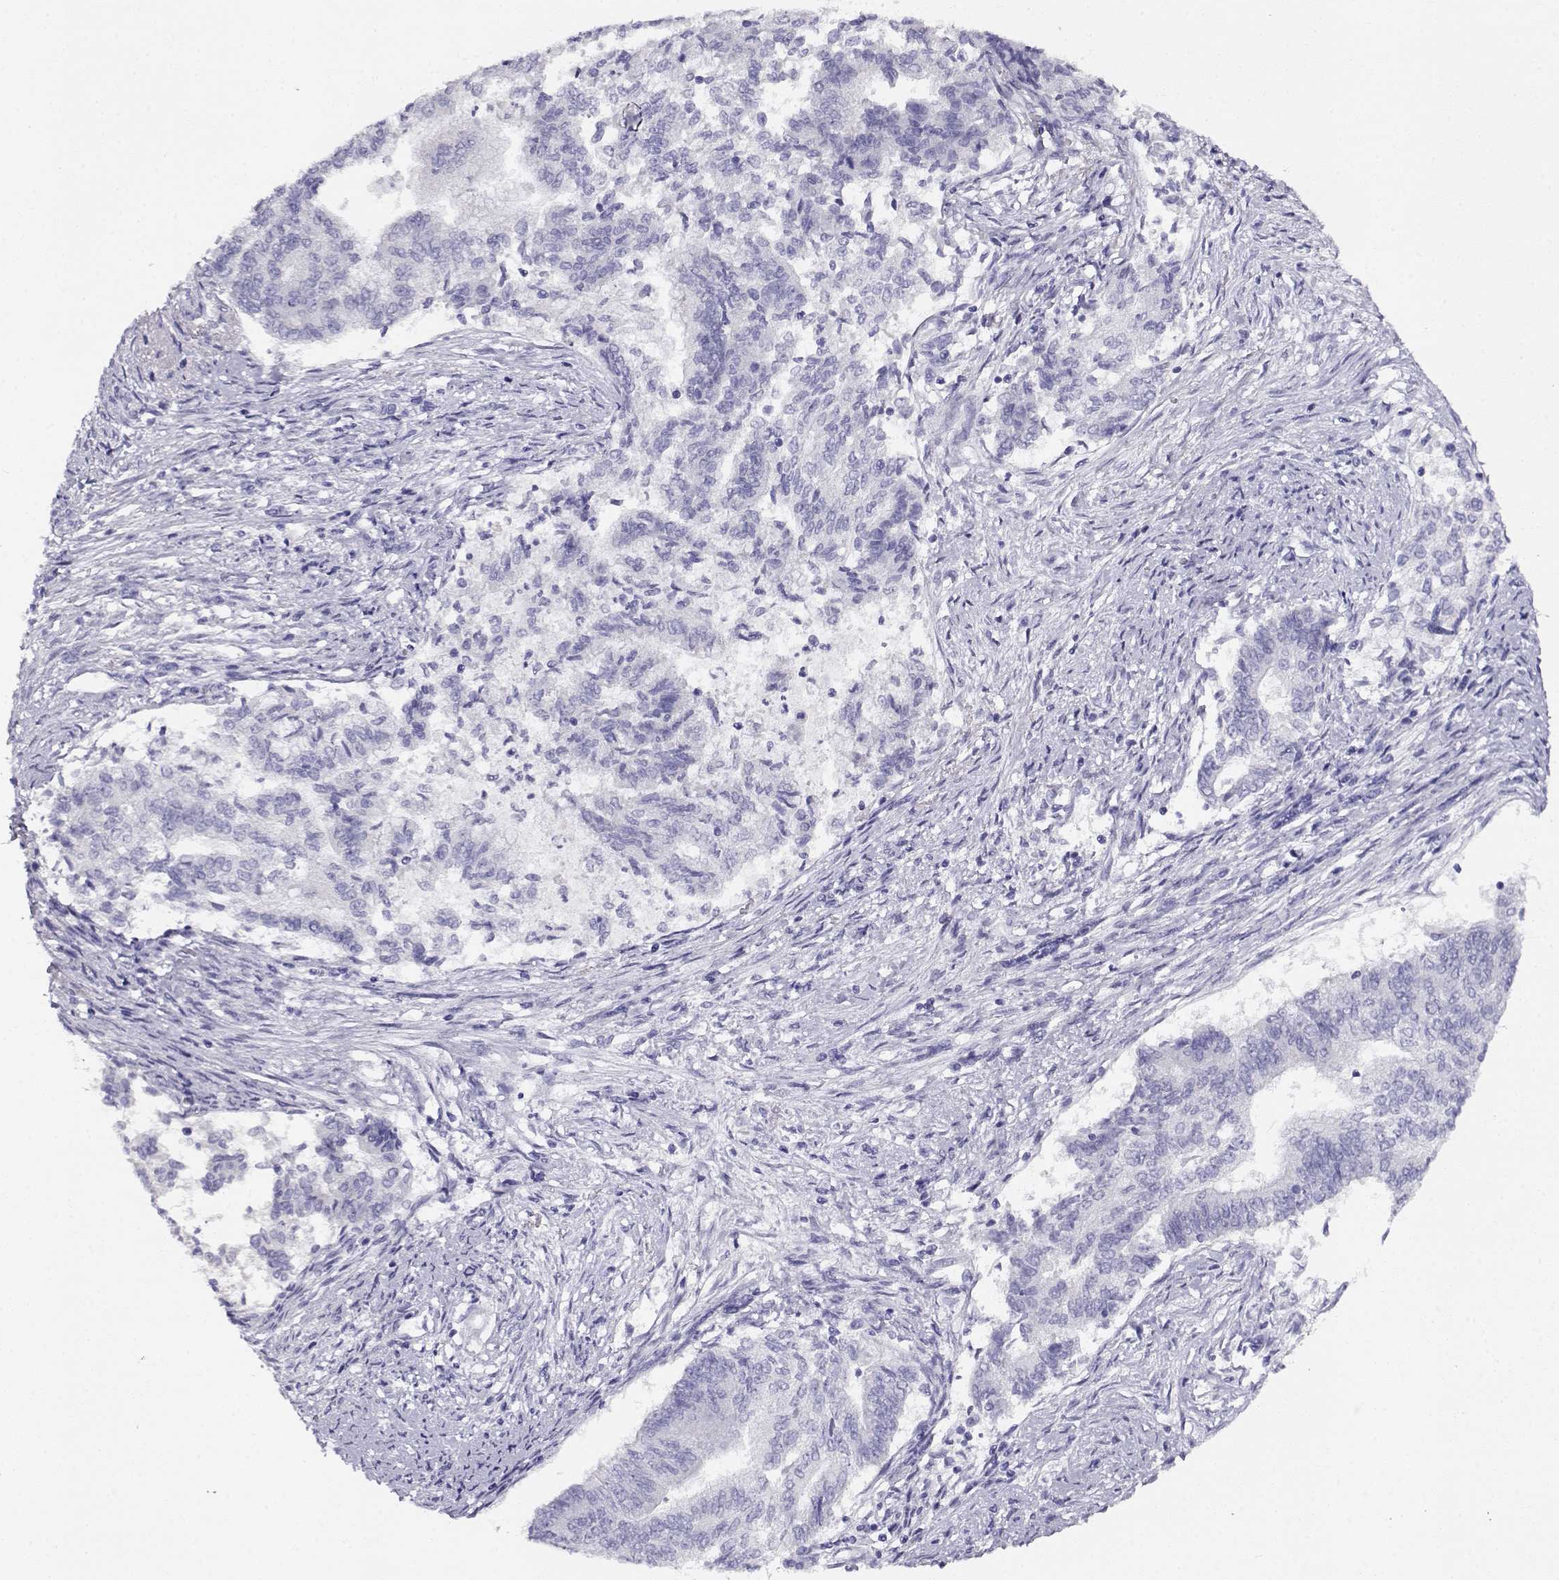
{"staining": {"intensity": "negative", "quantity": "none", "location": "none"}, "tissue": "endometrial cancer", "cell_type": "Tumor cells", "image_type": "cancer", "snomed": [{"axis": "morphology", "description": "Adenocarcinoma, NOS"}, {"axis": "topography", "description": "Endometrium"}], "caption": "Tumor cells show no significant staining in endometrial adenocarcinoma.", "gene": "CABS1", "patient": {"sex": "female", "age": 65}}